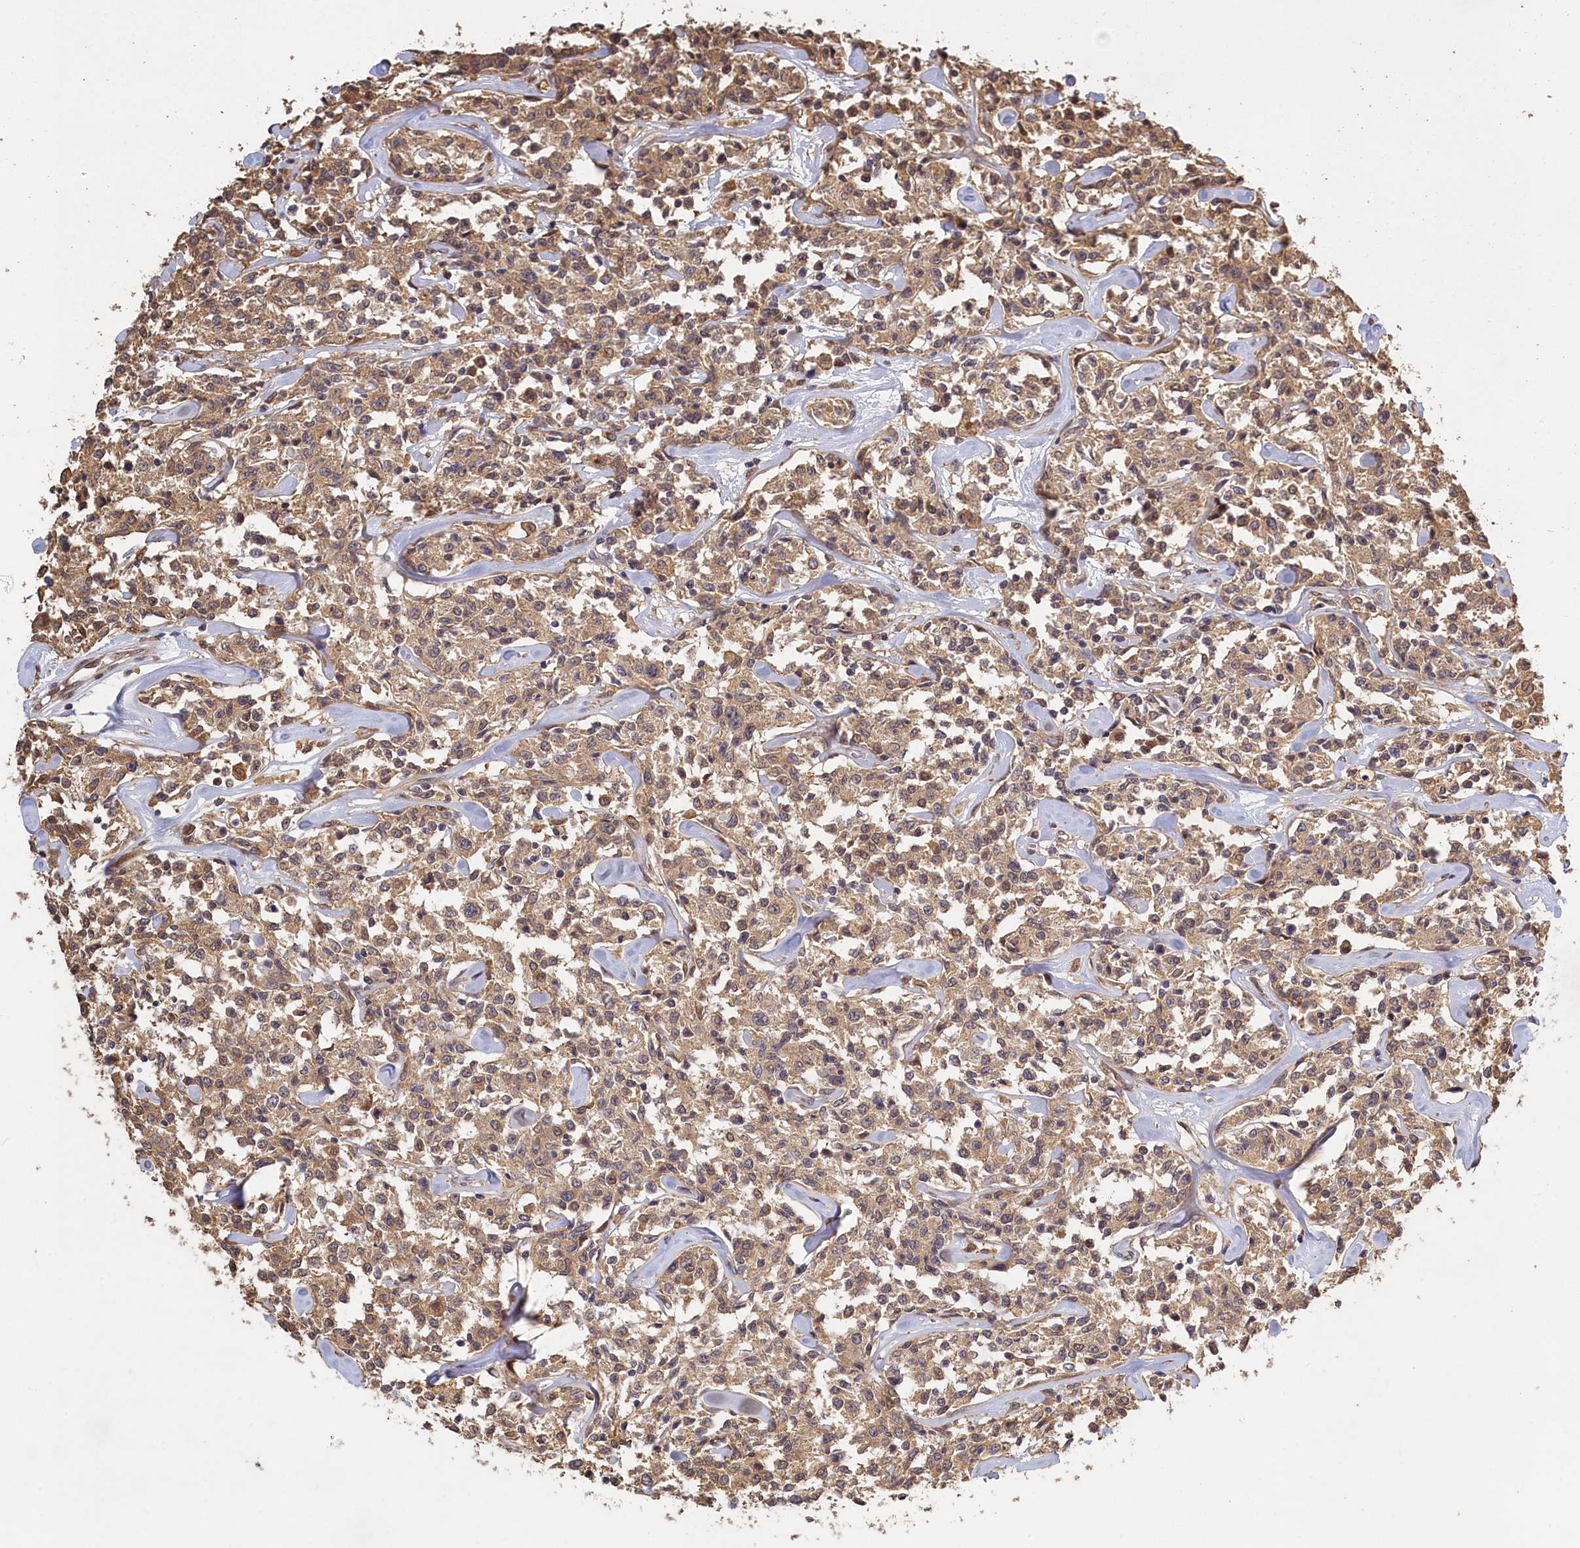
{"staining": {"intensity": "moderate", "quantity": ">75%", "location": "cytoplasmic/membranous"}, "tissue": "lymphoma", "cell_type": "Tumor cells", "image_type": "cancer", "snomed": [{"axis": "morphology", "description": "Malignant lymphoma, non-Hodgkin's type, Low grade"}, {"axis": "topography", "description": "Small intestine"}], "caption": "Immunohistochemical staining of malignant lymphoma, non-Hodgkin's type (low-grade) demonstrates medium levels of moderate cytoplasmic/membranous protein positivity in approximately >75% of tumor cells.", "gene": "UCHL3", "patient": {"sex": "female", "age": 59}}